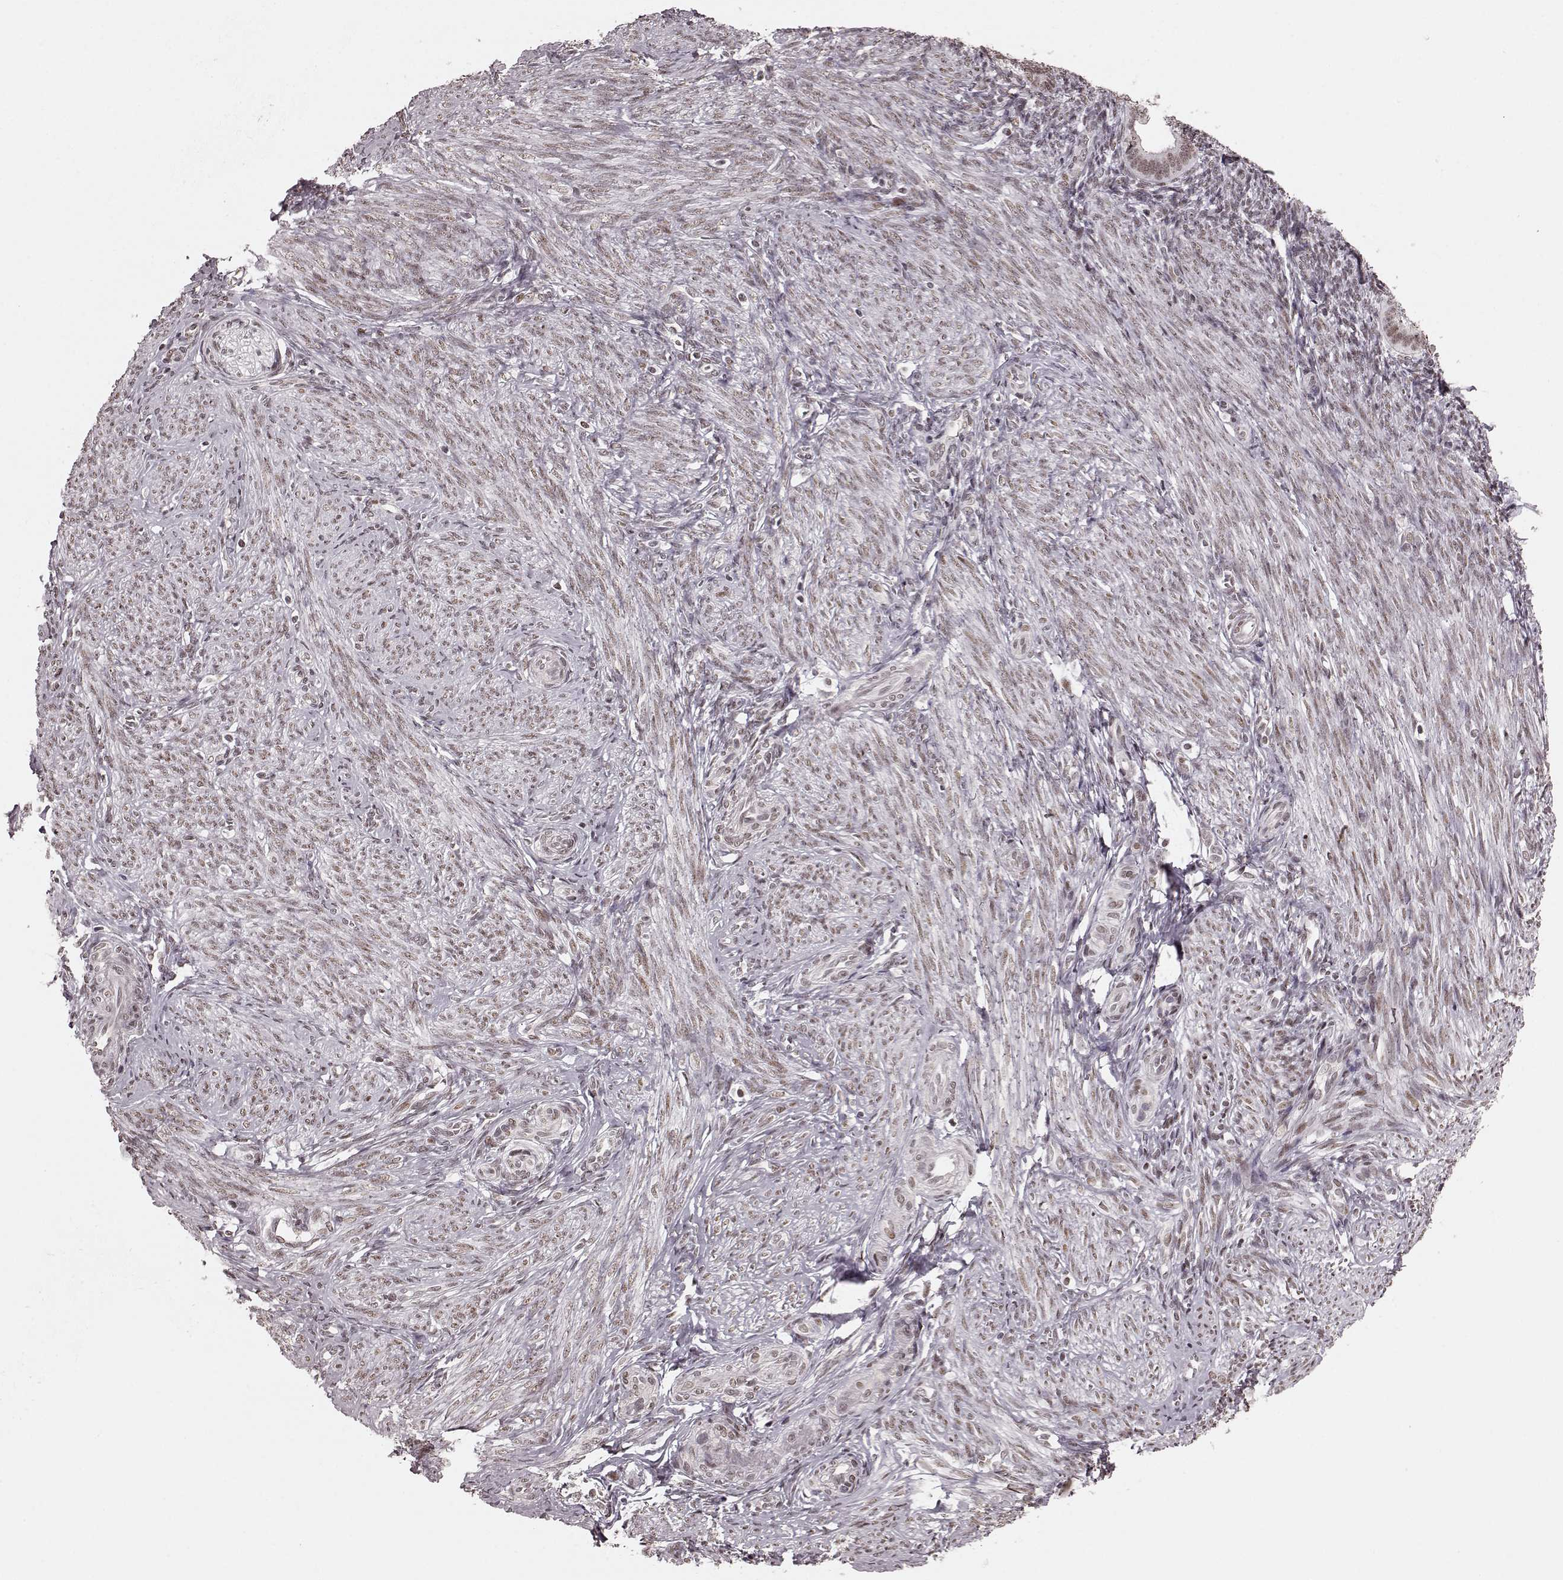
{"staining": {"intensity": "weak", "quantity": ">75%", "location": "nuclear"}, "tissue": "endometrium", "cell_type": "Cells in endometrial stroma", "image_type": "normal", "snomed": [{"axis": "morphology", "description": "Normal tissue, NOS"}, {"axis": "topography", "description": "Endometrium"}], "caption": "Cells in endometrial stroma reveal low levels of weak nuclear positivity in approximately >75% of cells in normal human endometrium.", "gene": "NR2C1", "patient": {"sex": "female", "age": 40}}